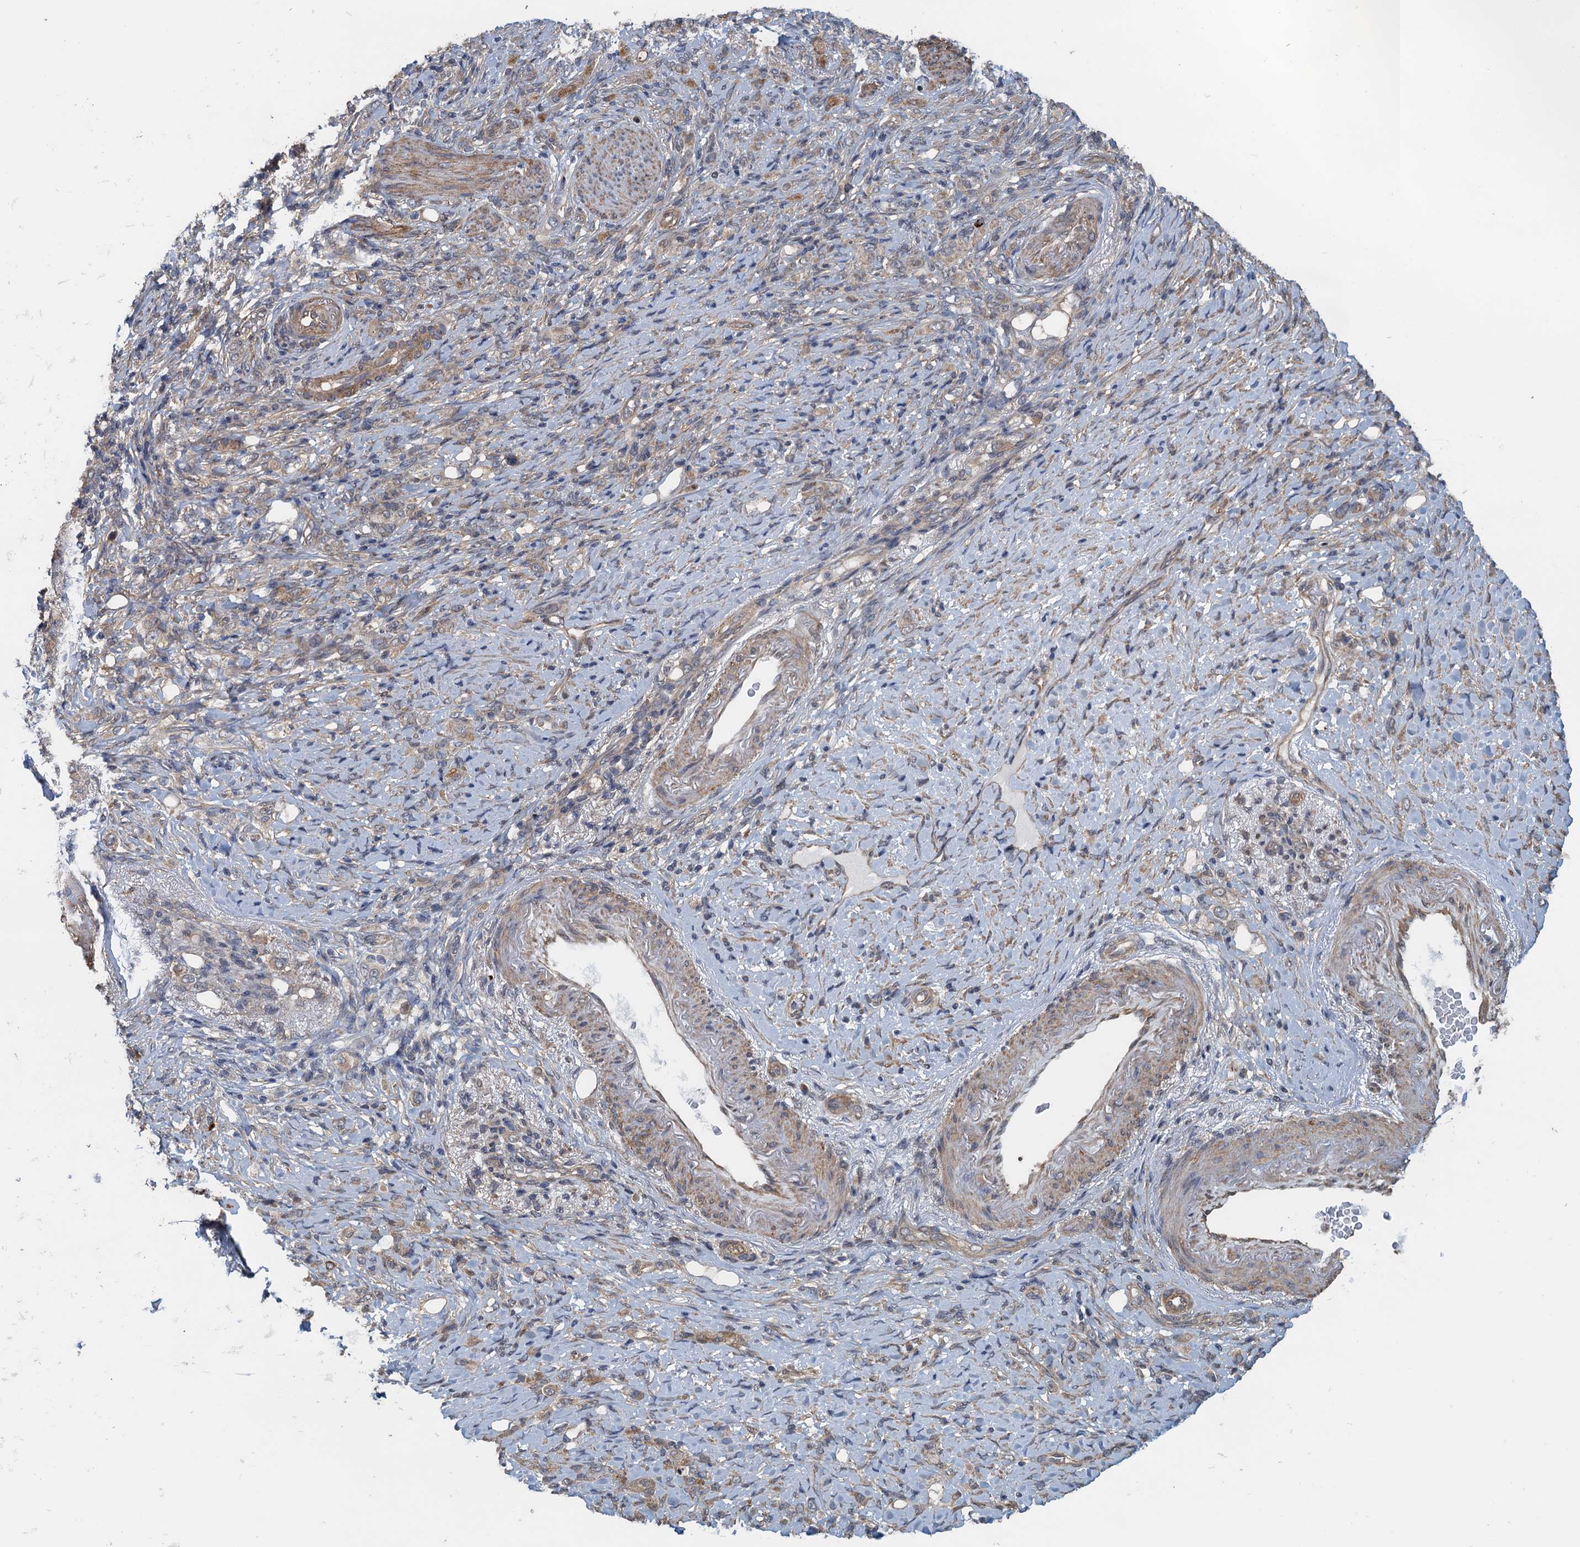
{"staining": {"intensity": "weak", "quantity": "<25%", "location": "cytoplasmic/membranous"}, "tissue": "stomach cancer", "cell_type": "Tumor cells", "image_type": "cancer", "snomed": [{"axis": "morphology", "description": "Adenocarcinoma, NOS"}, {"axis": "topography", "description": "Stomach"}], "caption": "Tumor cells show no significant positivity in adenocarcinoma (stomach). The staining was performed using DAB to visualize the protein expression in brown, while the nuclei were stained in blue with hematoxylin (Magnification: 20x).", "gene": "MEAK7", "patient": {"sex": "female", "age": 79}}